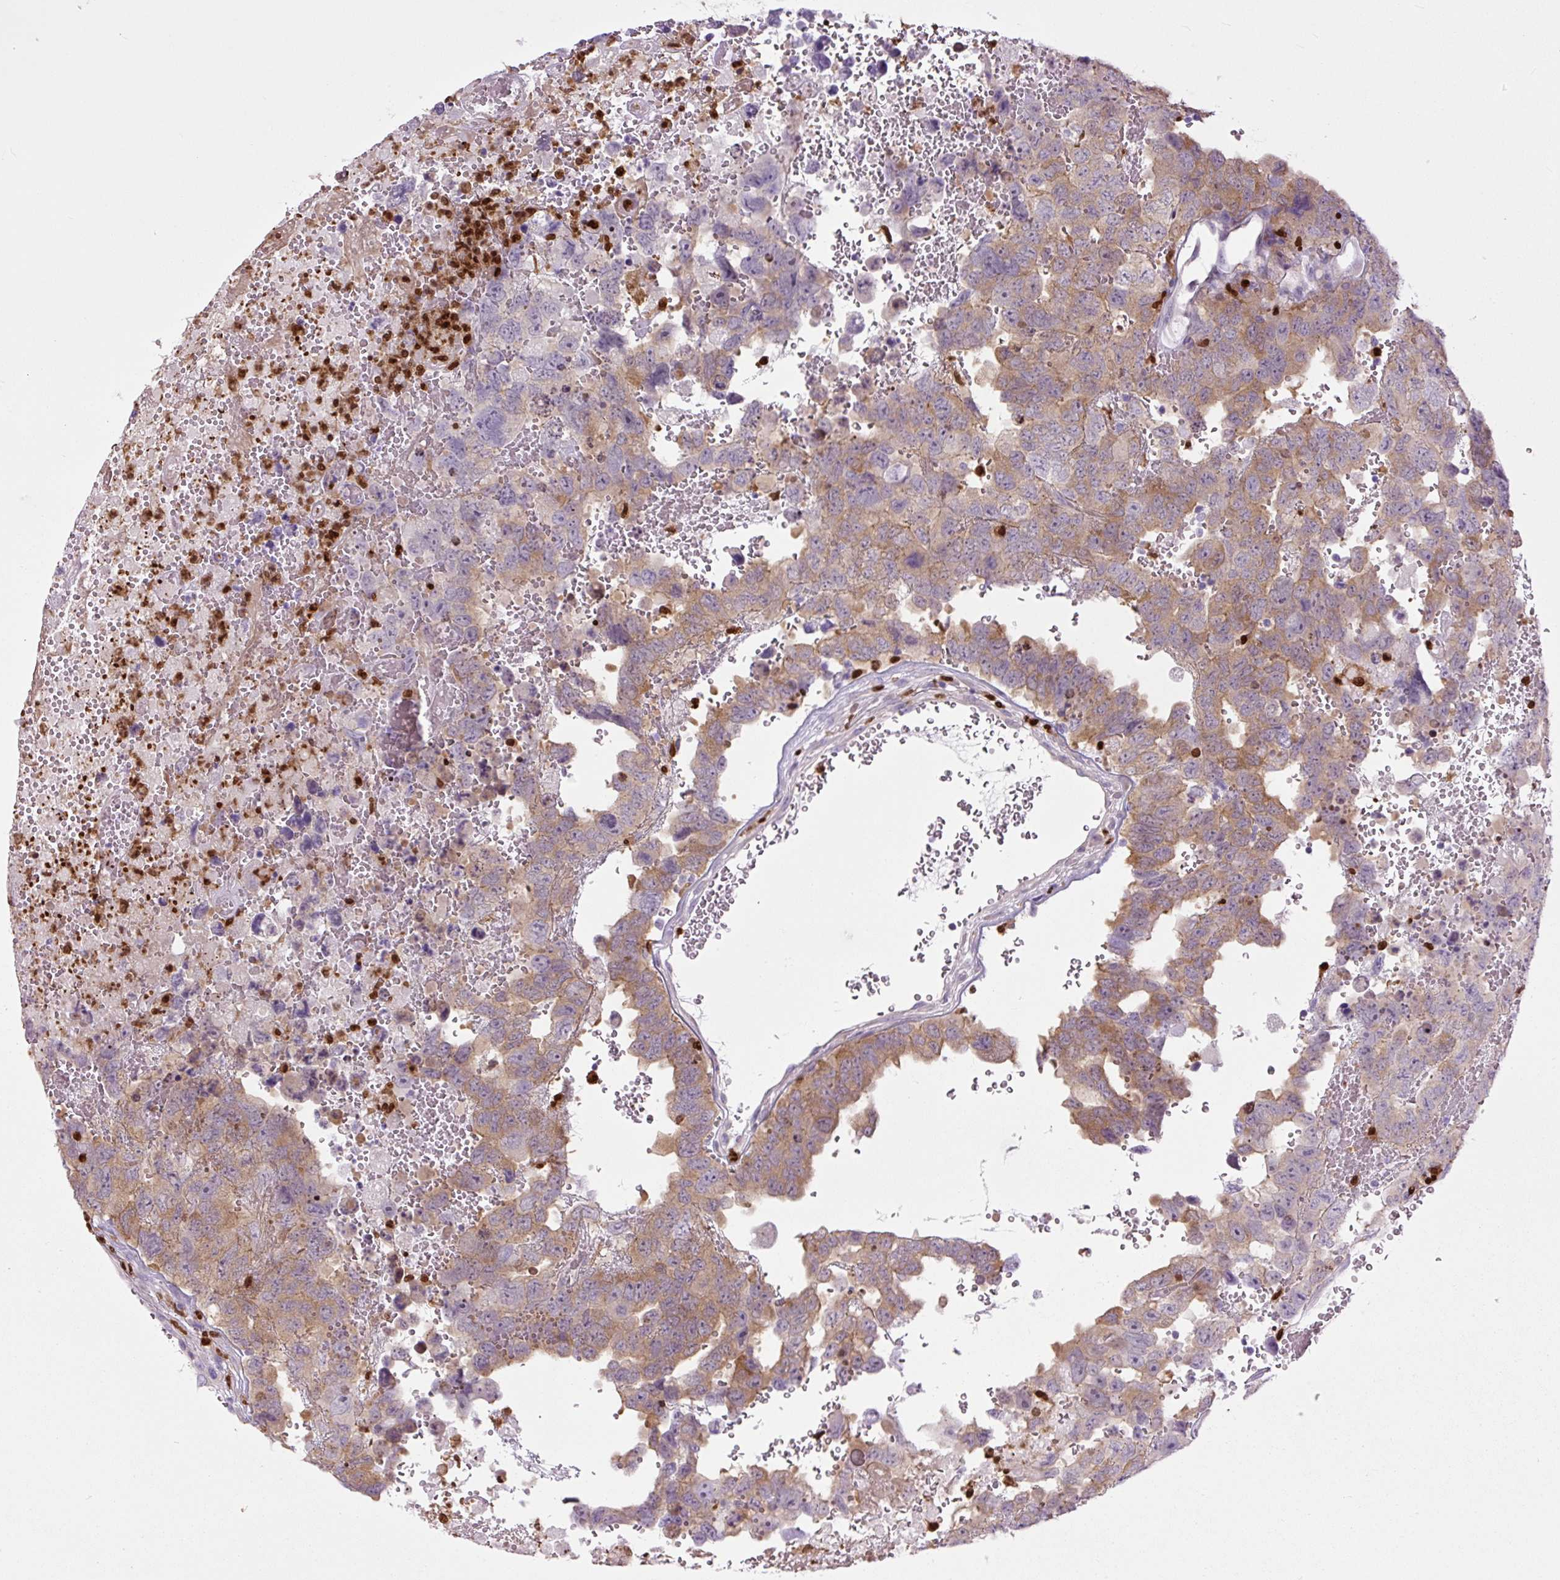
{"staining": {"intensity": "moderate", "quantity": "25%-75%", "location": "cytoplasmic/membranous"}, "tissue": "testis cancer", "cell_type": "Tumor cells", "image_type": "cancer", "snomed": [{"axis": "morphology", "description": "Carcinoma, Embryonal, NOS"}, {"axis": "topography", "description": "Testis"}], "caption": "Immunohistochemistry (IHC) of human testis cancer shows medium levels of moderate cytoplasmic/membranous expression in about 25%-75% of tumor cells.", "gene": "SPI1", "patient": {"sex": "male", "age": 45}}